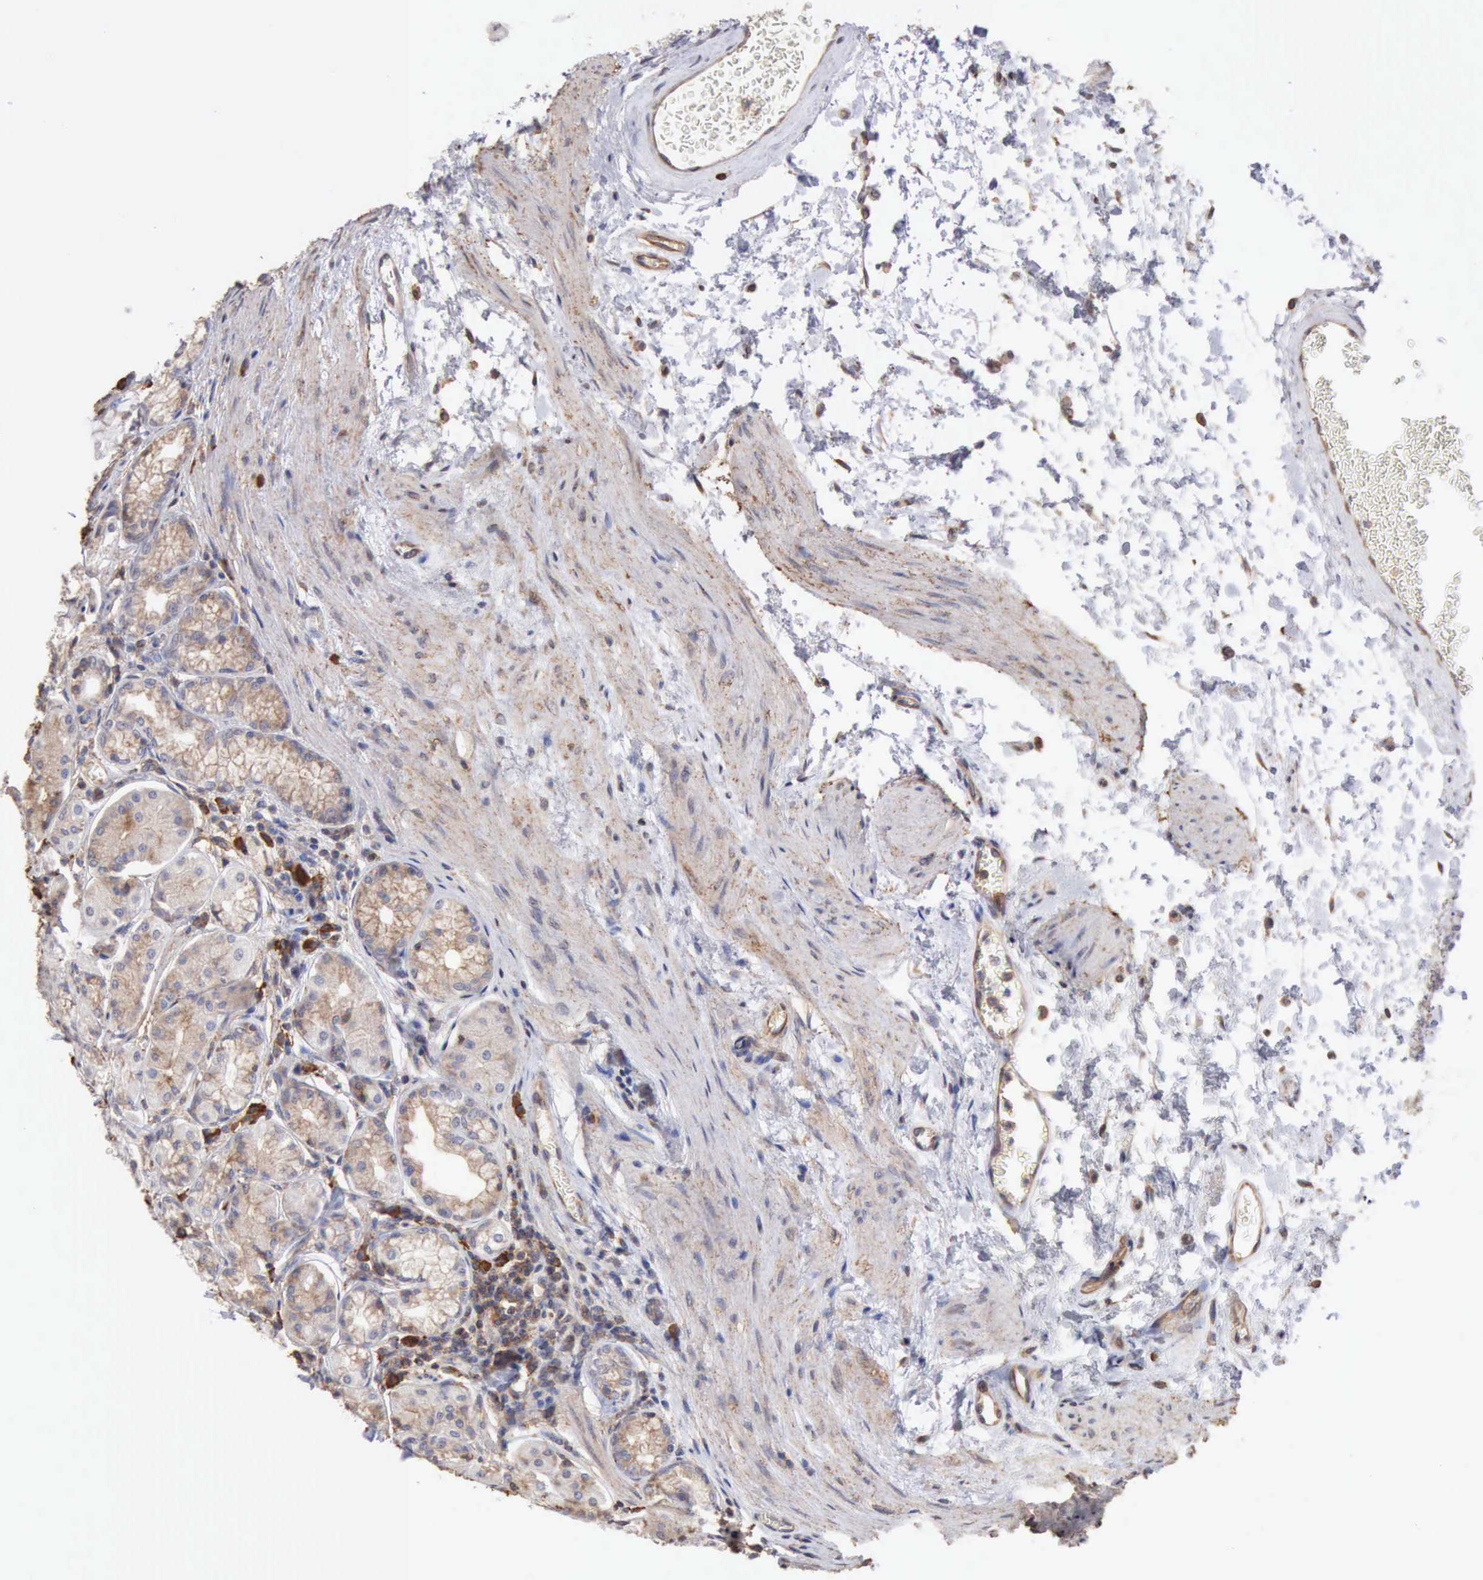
{"staining": {"intensity": "negative", "quantity": "none", "location": "none"}, "tissue": "stomach", "cell_type": "Glandular cells", "image_type": "normal", "snomed": [{"axis": "morphology", "description": "Normal tissue, NOS"}, {"axis": "topography", "description": "Stomach"}, {"axis": "topography", "description": "Stomach, lower"}], "caption": "This is a micrograph of immunohistochemistry (IHC) staining of unremarkable stomach, which shows no staining in glandular cells.", "gene": "GPR101", "patient": {"sex": "male", "age": 76}}